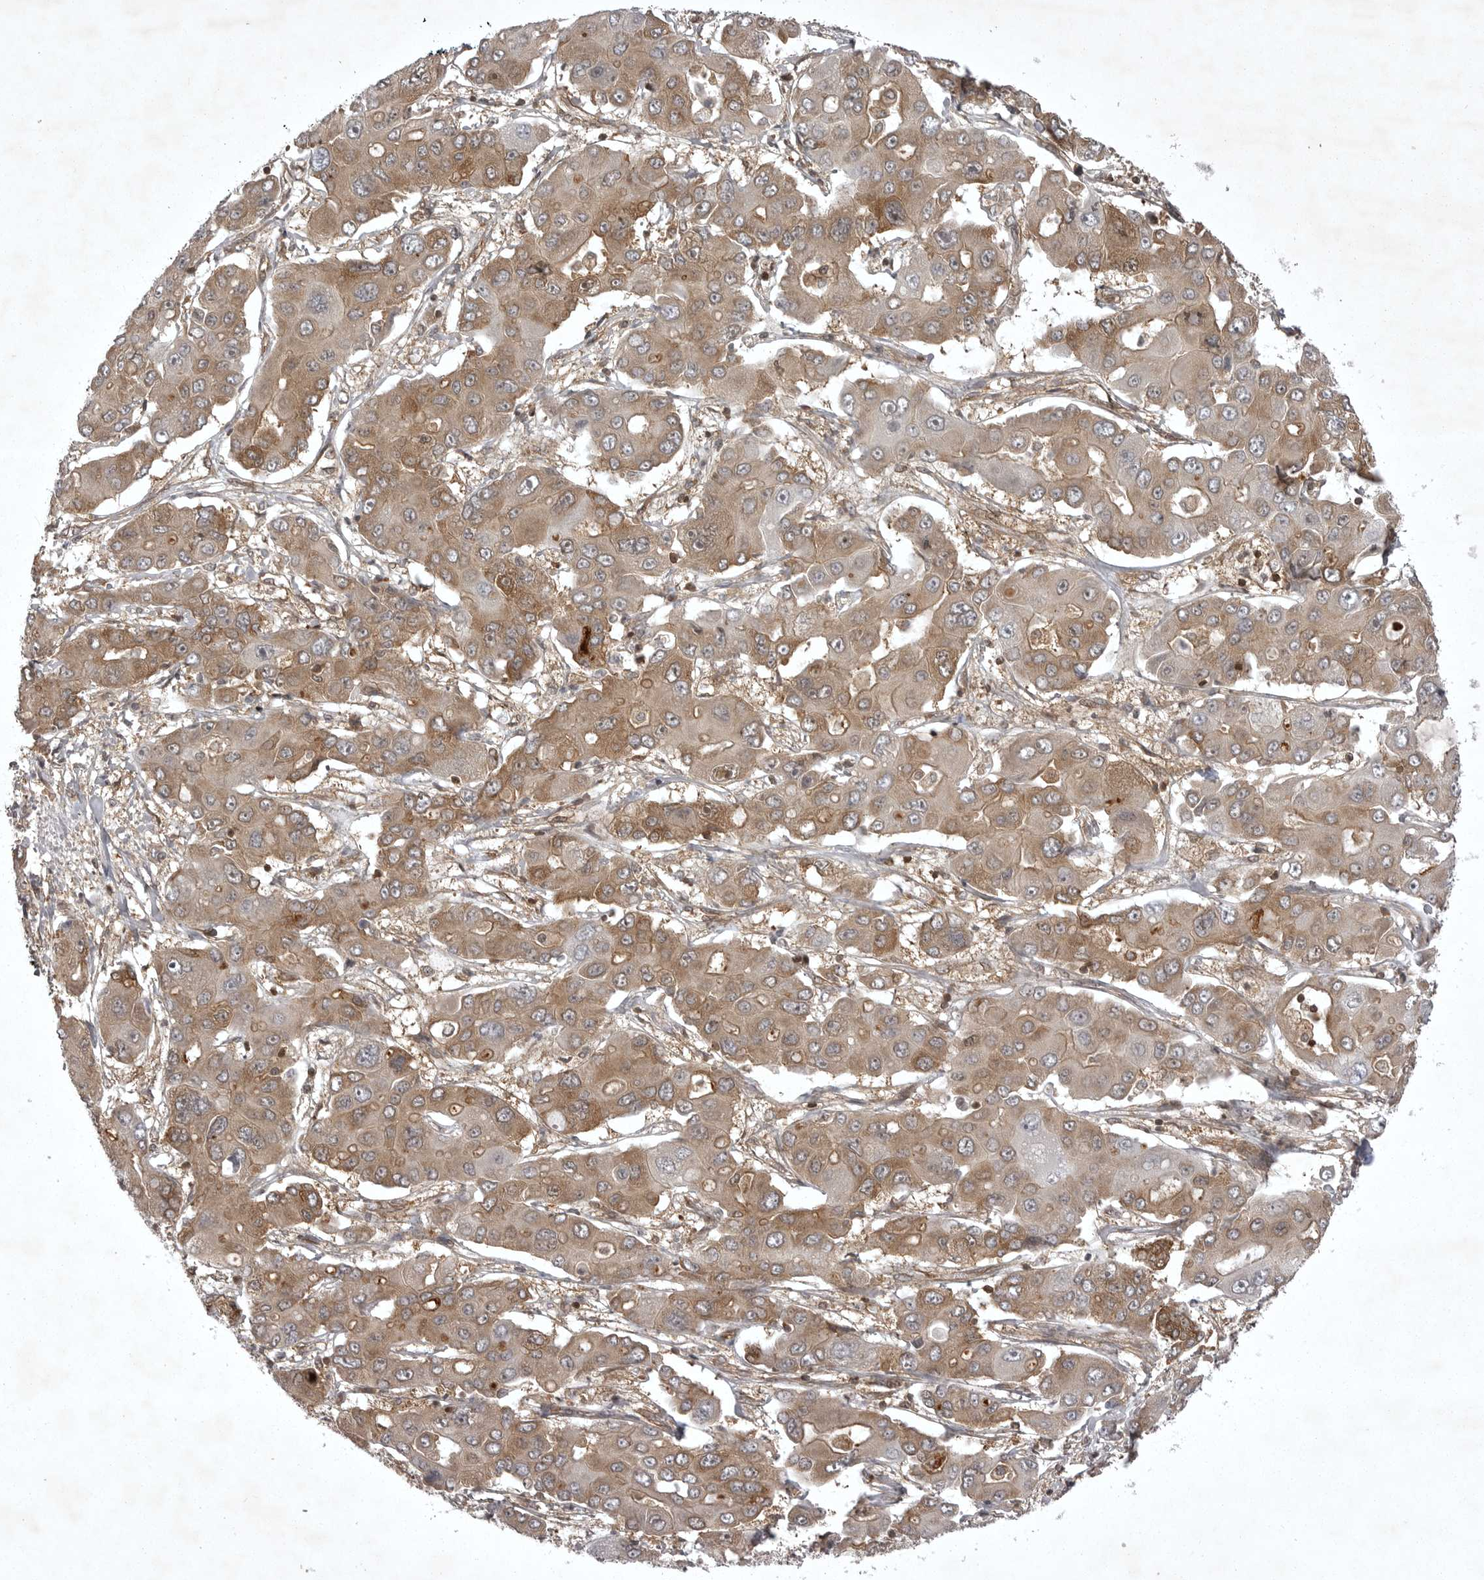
{"staining": {"intensity": "moderate", "quantity": "25%-75%", "location": "cytoplasmic/membranous"}, "tissue": "liver cancer", "cell_type": "Tumor cells", "image_type": "cancer", "snomed": [{"axis": "morphology", "description": "Cholangiocarcinoma"}, {"axis": "topography", "description": "Liver"}], "caption": "High-power microscopy captured an immunohistochemistry (IHC) image of liver cancer, revealing moderate cytoplasmic/membranous staining in approximately 25%-75% of tumor cells. The staining was performed using DAB (3,3'-diaminobenzidine) to visualize the protein expression in brown, while the nuclei were stained in blue with hematoxylin (Magnification: 20x).", "gene": "STK24", "patient": {"sex": "male", "age": 67}}